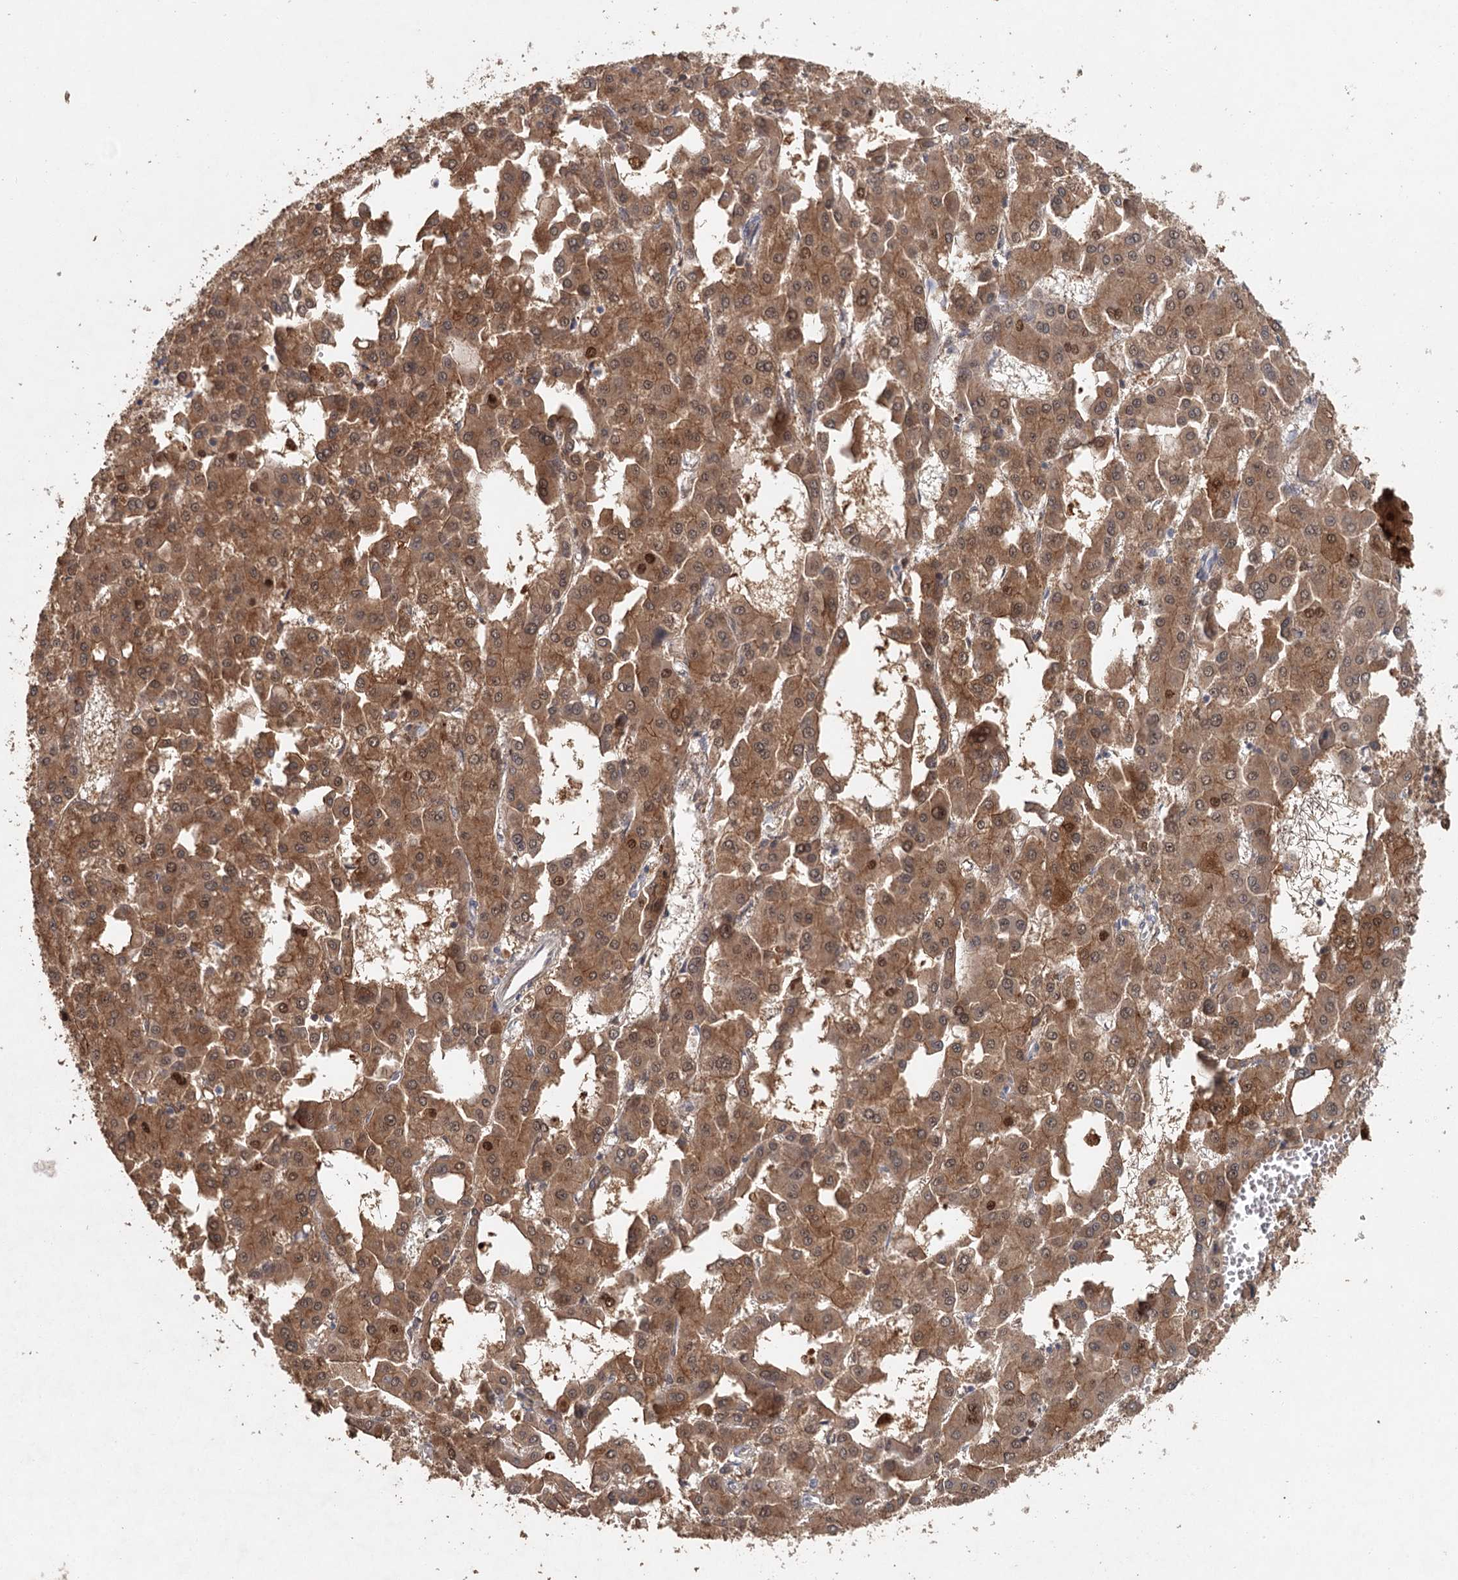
{"staining": {"intensity": "moderate", "quantity": ">75%", "location": "cytoplasmic/membranous,nuclear"}, "tissue": "liver cancer", "cell_type": "Tumor cells", "image_type": "cancer", "snomed": [{"axis": "morphology", "description": "Carcinoma, Hepatocellular, NOS"}, {"axis": "topography", "description": "Liver"}], "caption": "A high-resolution image shows IHC staining of liver cancer, which reveals moderate cytoplasmic/membranous and nuclear staining in approximately >75% of tumor cells.", "gene": "ADK", "patient": {"sex": "male", "age": 47}}